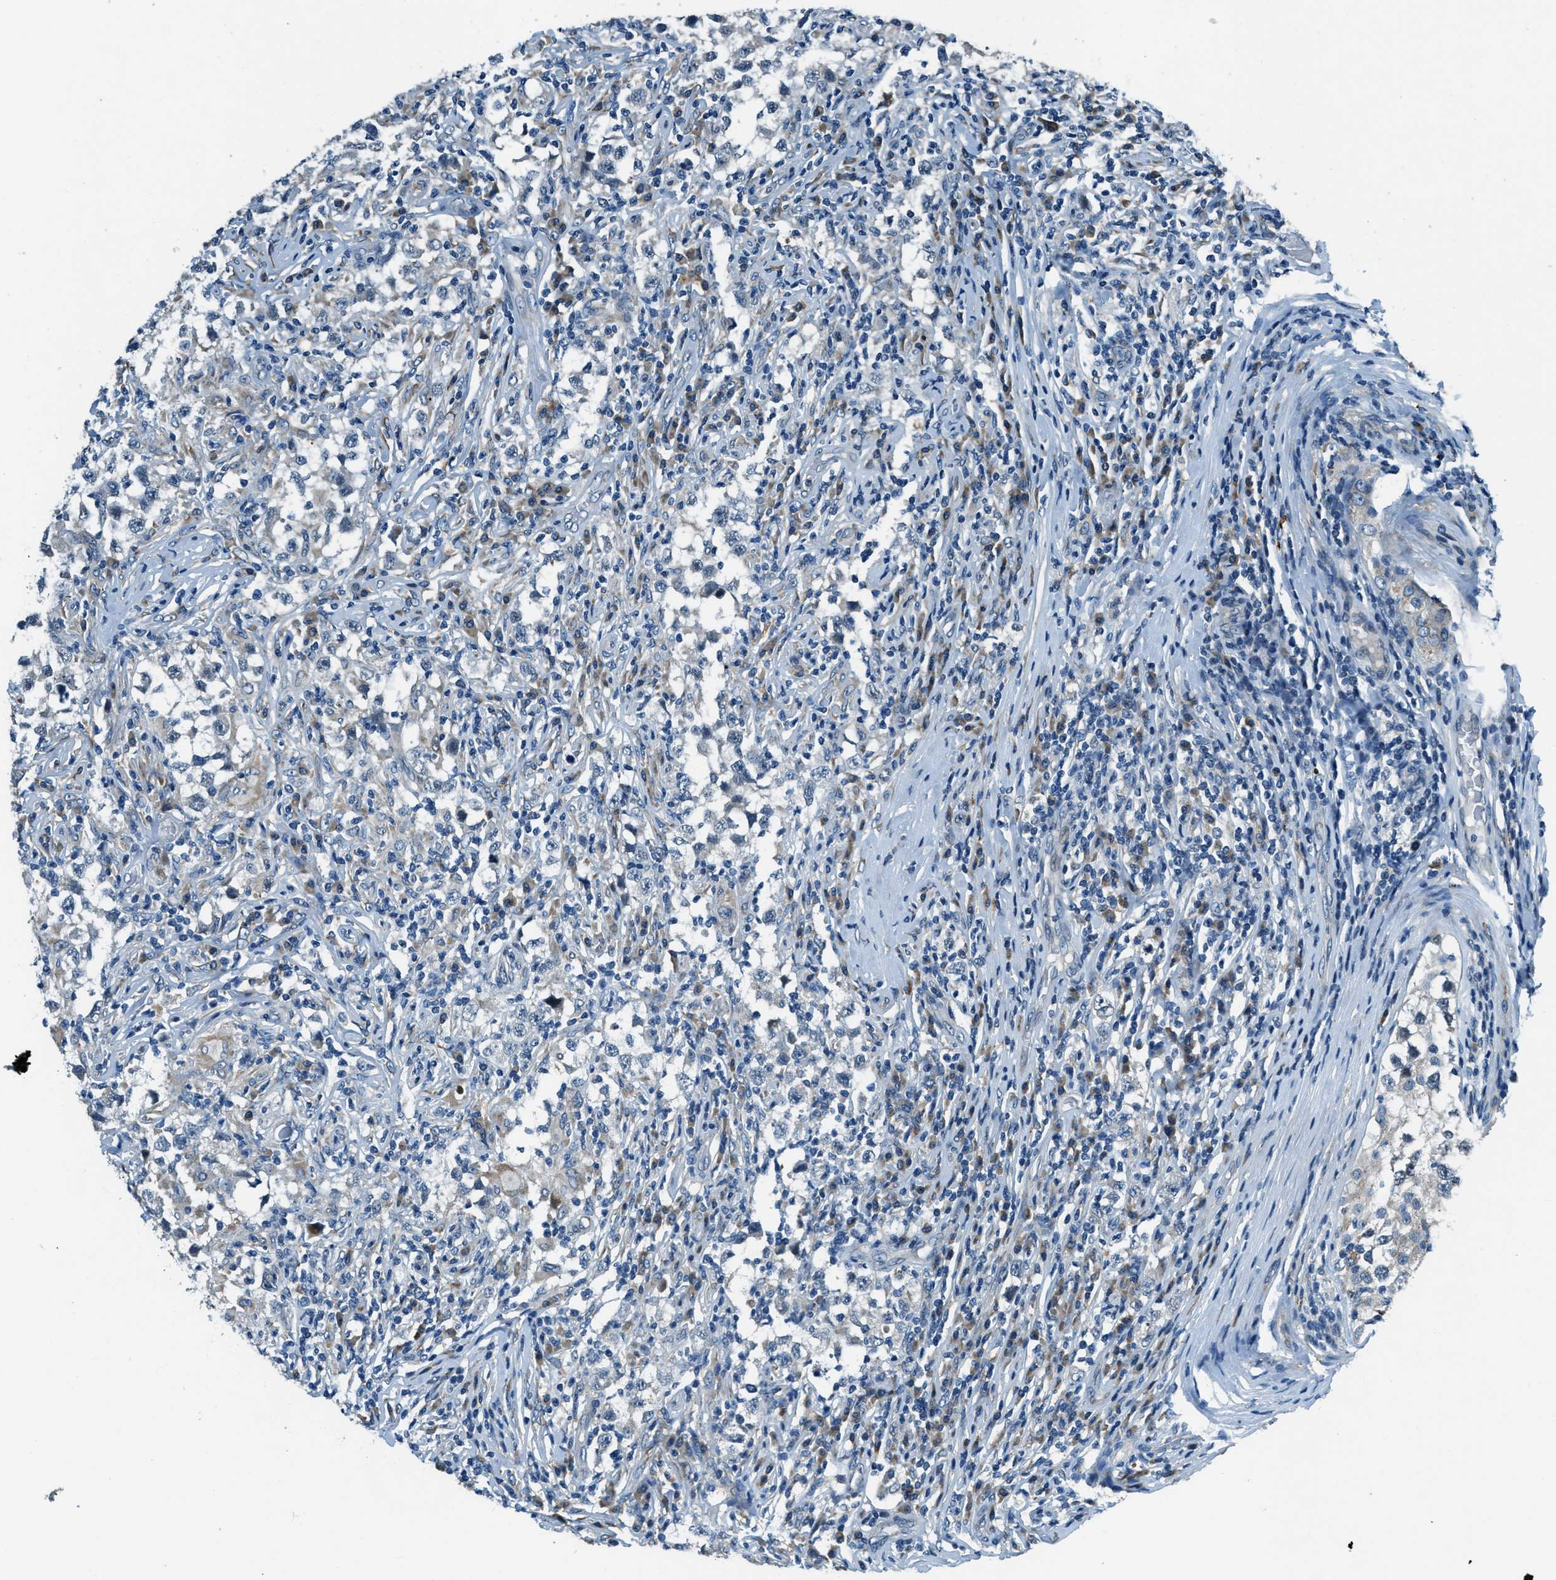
{"staining": {"intensity": "negative", "quantity": "none", "location": "none"}, "tissue": "testis cancer", "cell_type": "Tumor cells", "image_type": "cancer", "snomed": [{"axis": "morphology", "description": "Carcinoma, Embryonal, NOS"}, {"axis": "topography", "description": "Testis"}], "caption": "An immunohistochemistry (IHC) image of testis cancer (embryonal carcinoma) is shown. There is no staining in tumor cells of testis cancer (embryonal carcinoma).", "gene": "GINM1", "patient": {"sex": "male", "age": 21}}